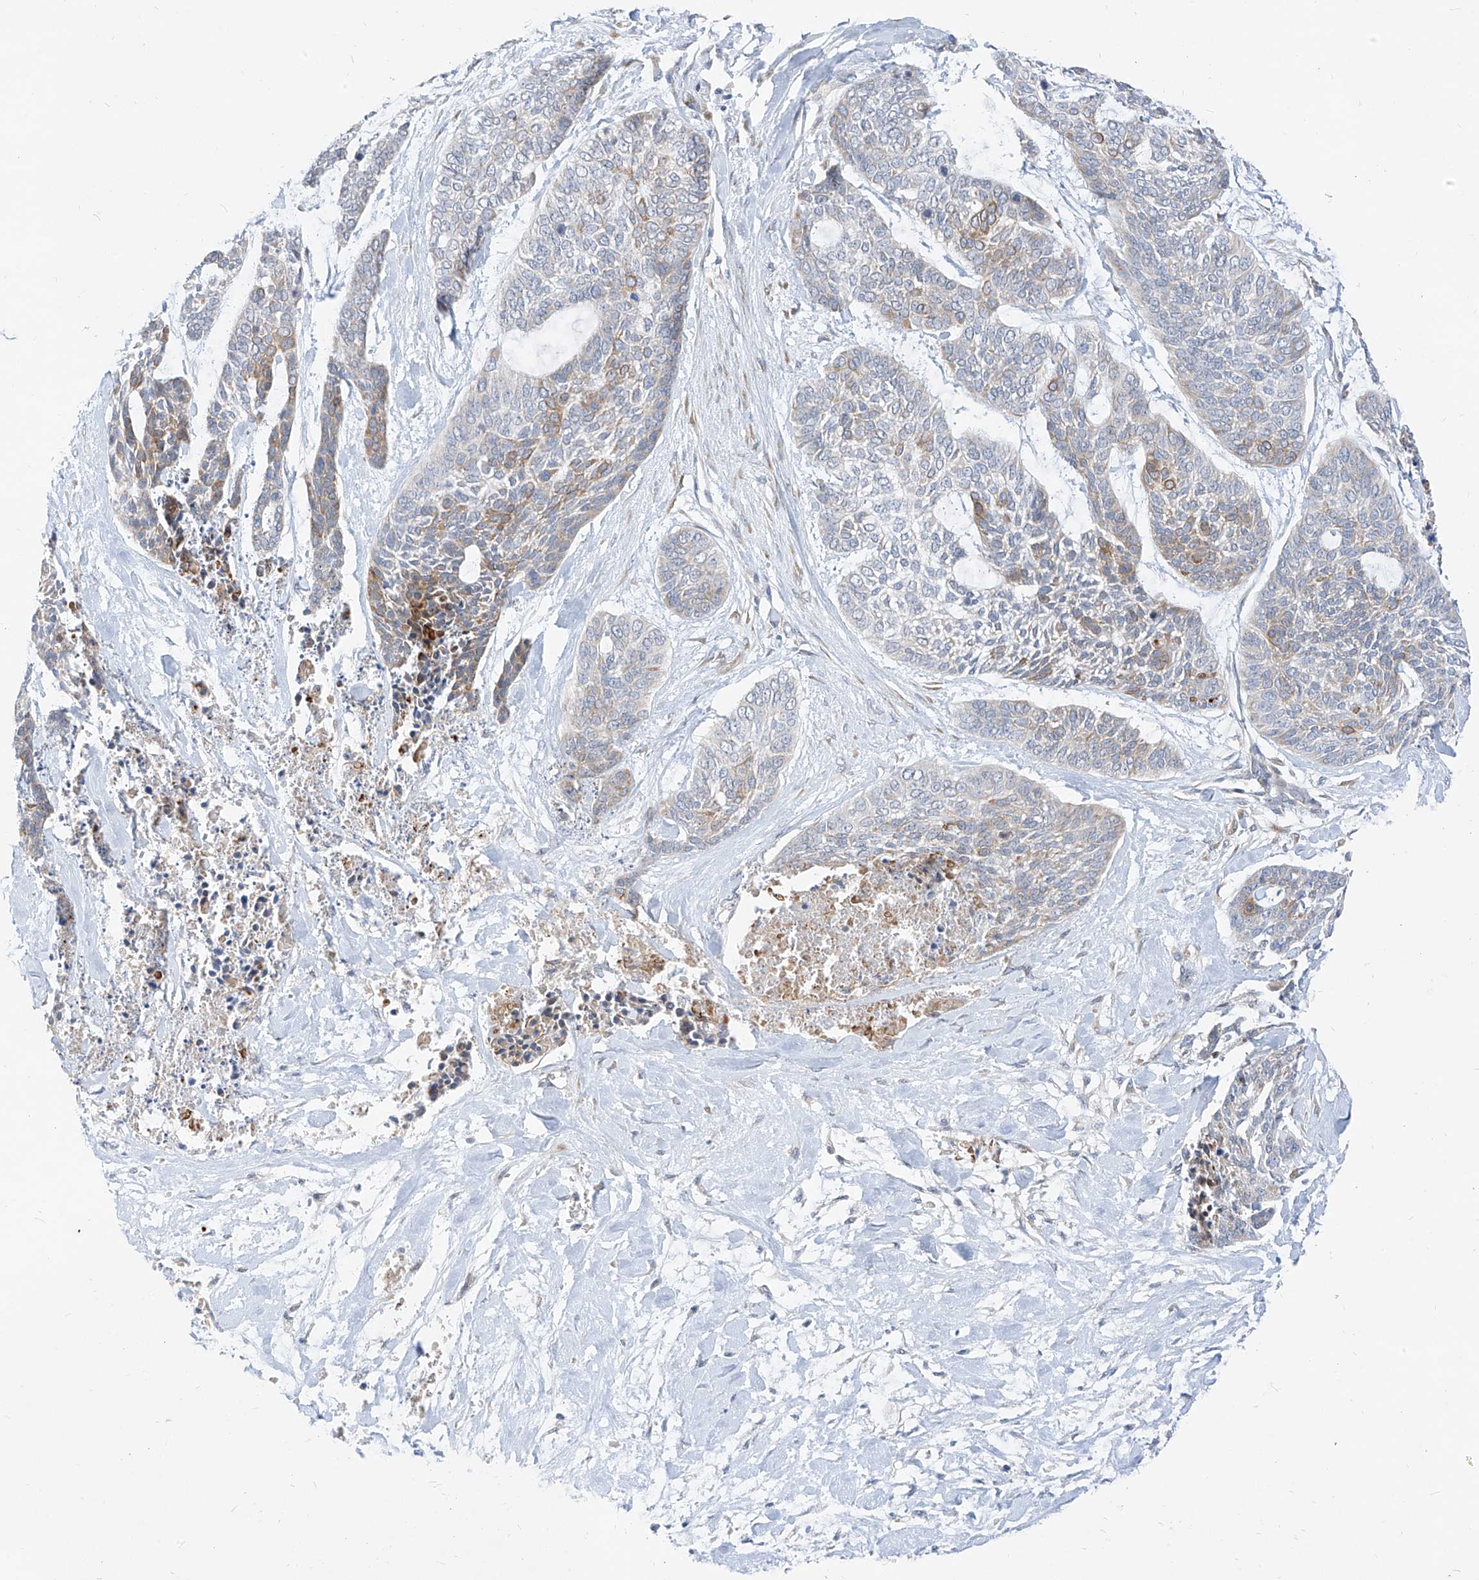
{"staining": {"intensity": "weak", "quantity": "<25%", "location": "cytoplasmic/membranous"}, "tissue": "skin cancer", "cell_type": "Tumor cells", "image_type": "cancer", "snomed": [{"axis": "morphology", "description": "Basal cell carcinoma"}, {"axis": "topography", "description": "Skin"}], "caption": "Tumor cells are negative for brown protein staining in skin cancer.", "gene": "STT3A", "patient": {"sex": "female", "age": 64}}